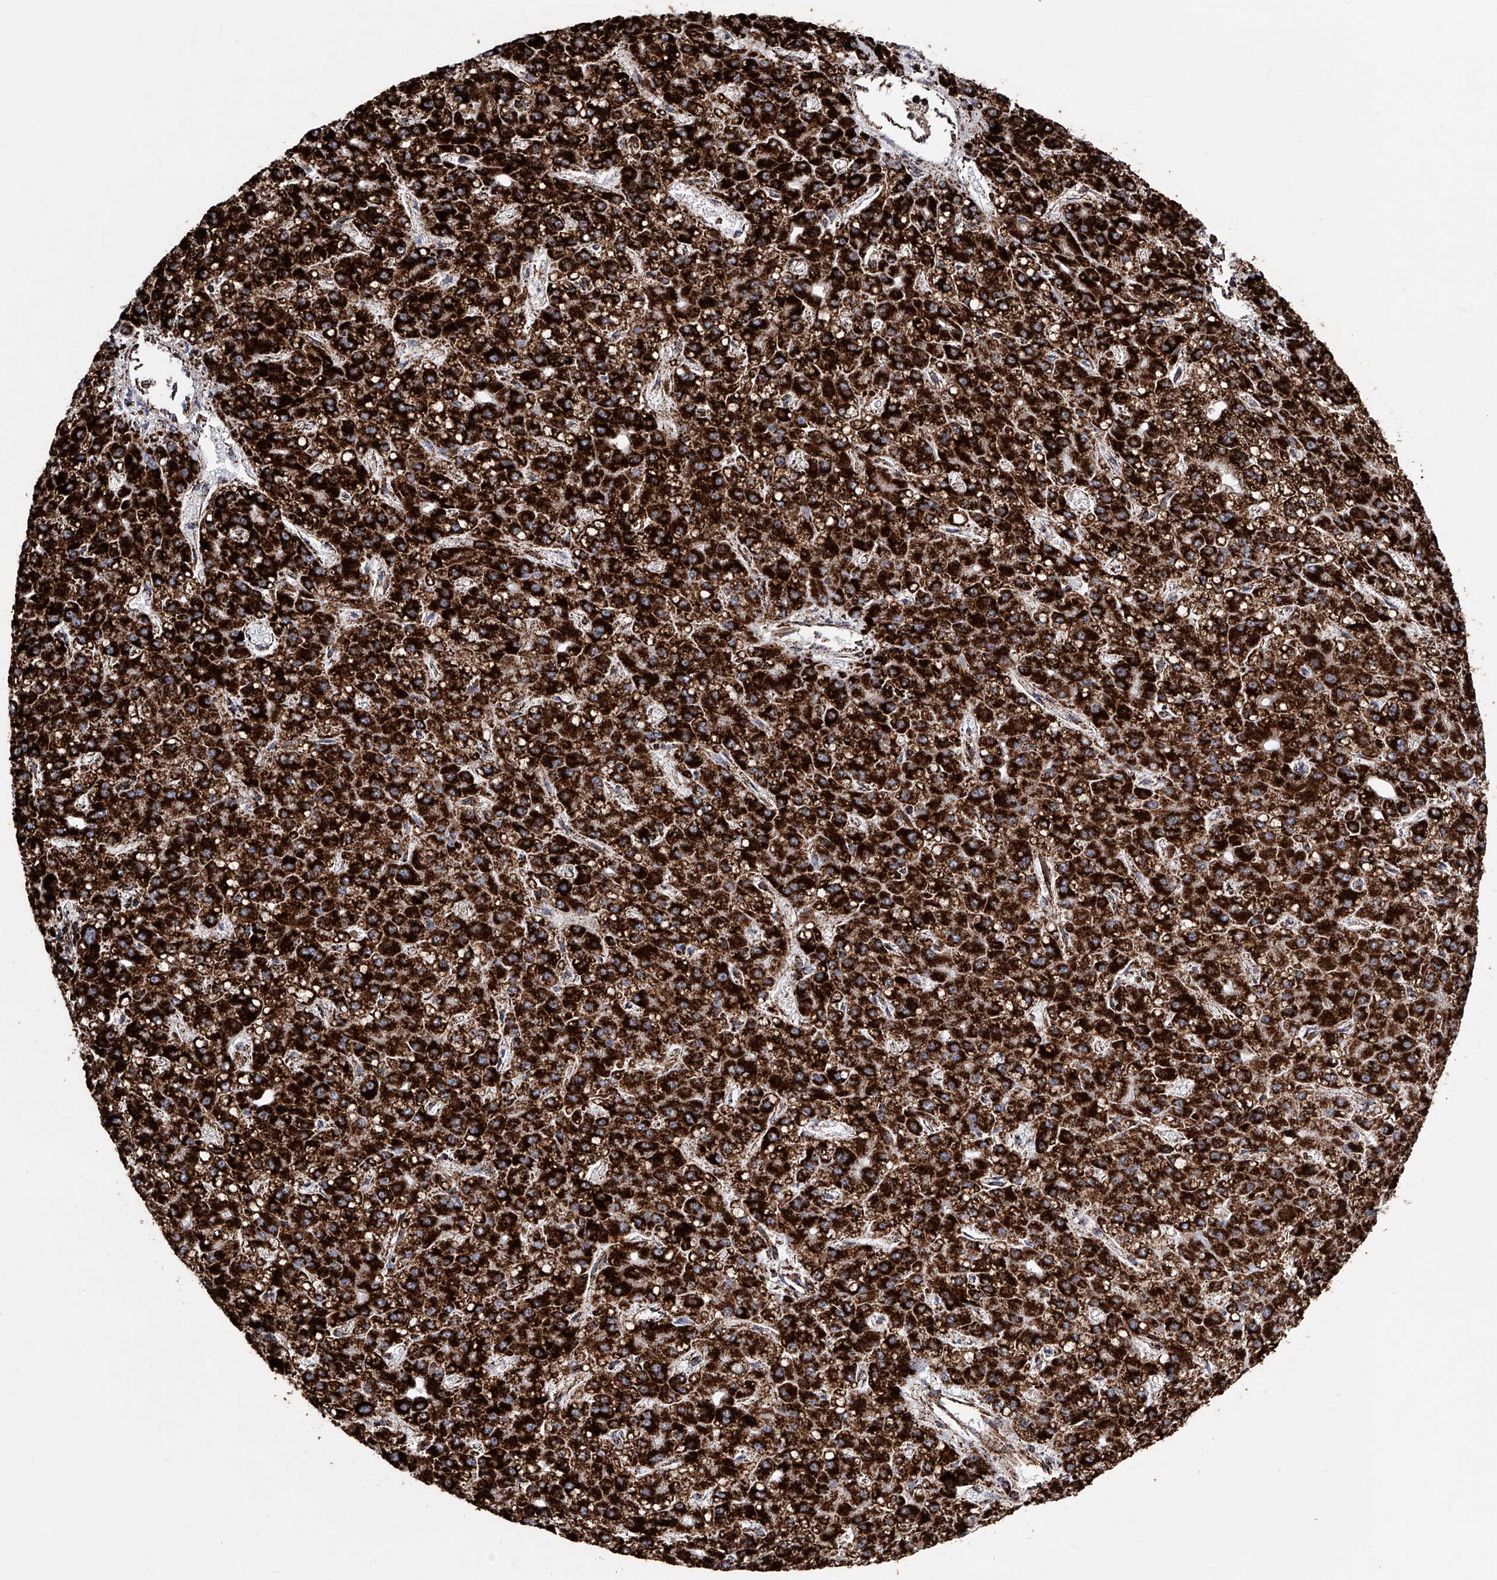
{"staining": {"intensity": "strong", "quantity": ">75%", "location": "cytoplasmic/membranous"}, "tissue": "liver cancer", "cell_type": "Tumor cells", "image_type": "cancer", "snomed": [{"axis": "morphology", "description": "Carcinoma, Hepatocellular, NOS"}, {"axis": "topography", "description": "Liver"}], "caption": "Protein expression analysis of liver cancer demonstrates strong cytoplasmic/membranous positivity in about >75% of tumor cells.", "gene": "ATP5PF", "patient": {"sex": "male", "age": 67}}